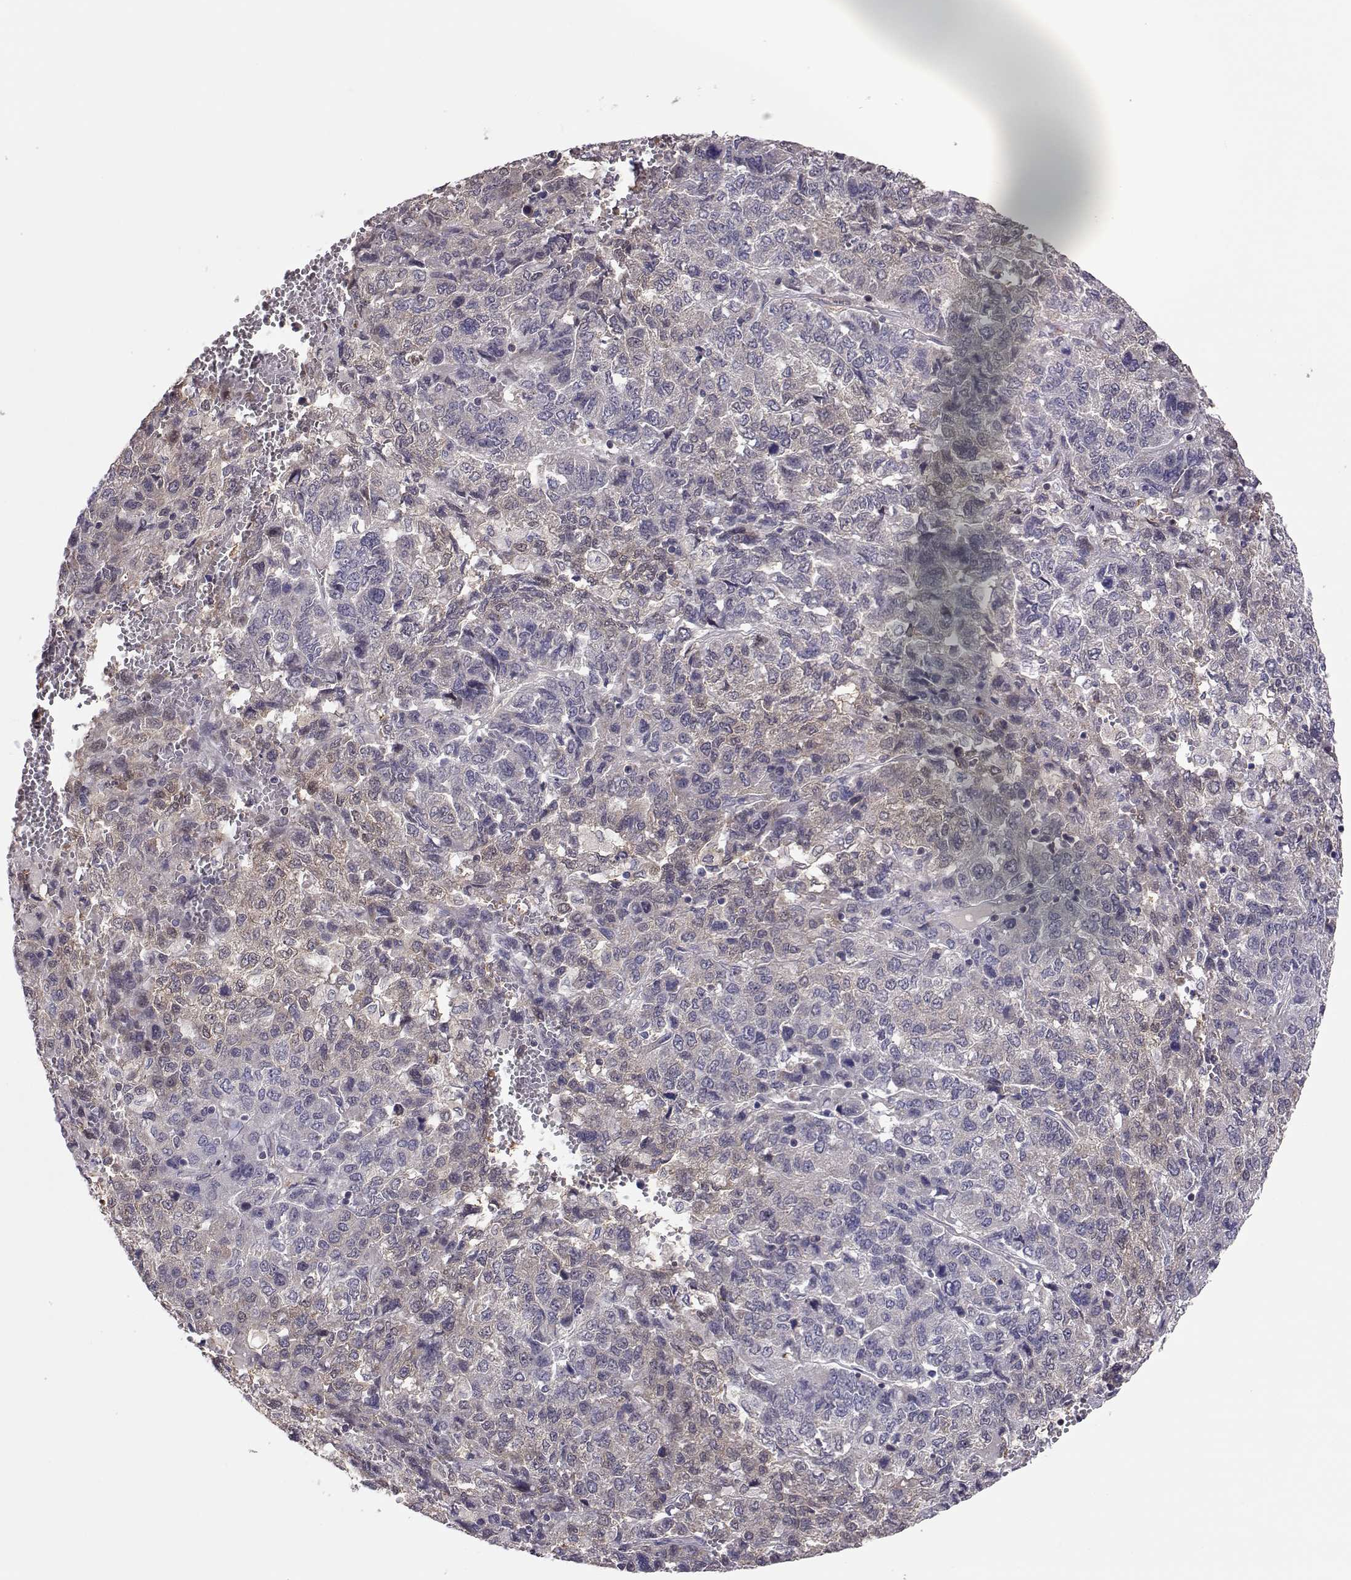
{"staining": {"intensity": "negative", "quantity": "none", "location": "none"}, "tissue": "liver cancer", "cell_type": "Tumor cells", "image_type": "cancer", "snomed": [{"axis": "morphology", "description": "Carcinoma, Hepatocellular, NOS"}, {"axis": "topography", "description": "Liver"}], "caption": "Tumor cells are negative for brown protein staining in liver cancer. Brightfield microscopy of immunohistochemistry stained with DAB (3,3'-diaminobenzidine) (brown) and hematoxylin (blue), captured at high magnification.", "gene": "NCAM2", "patient": {"sex": "male", "age": 69}}